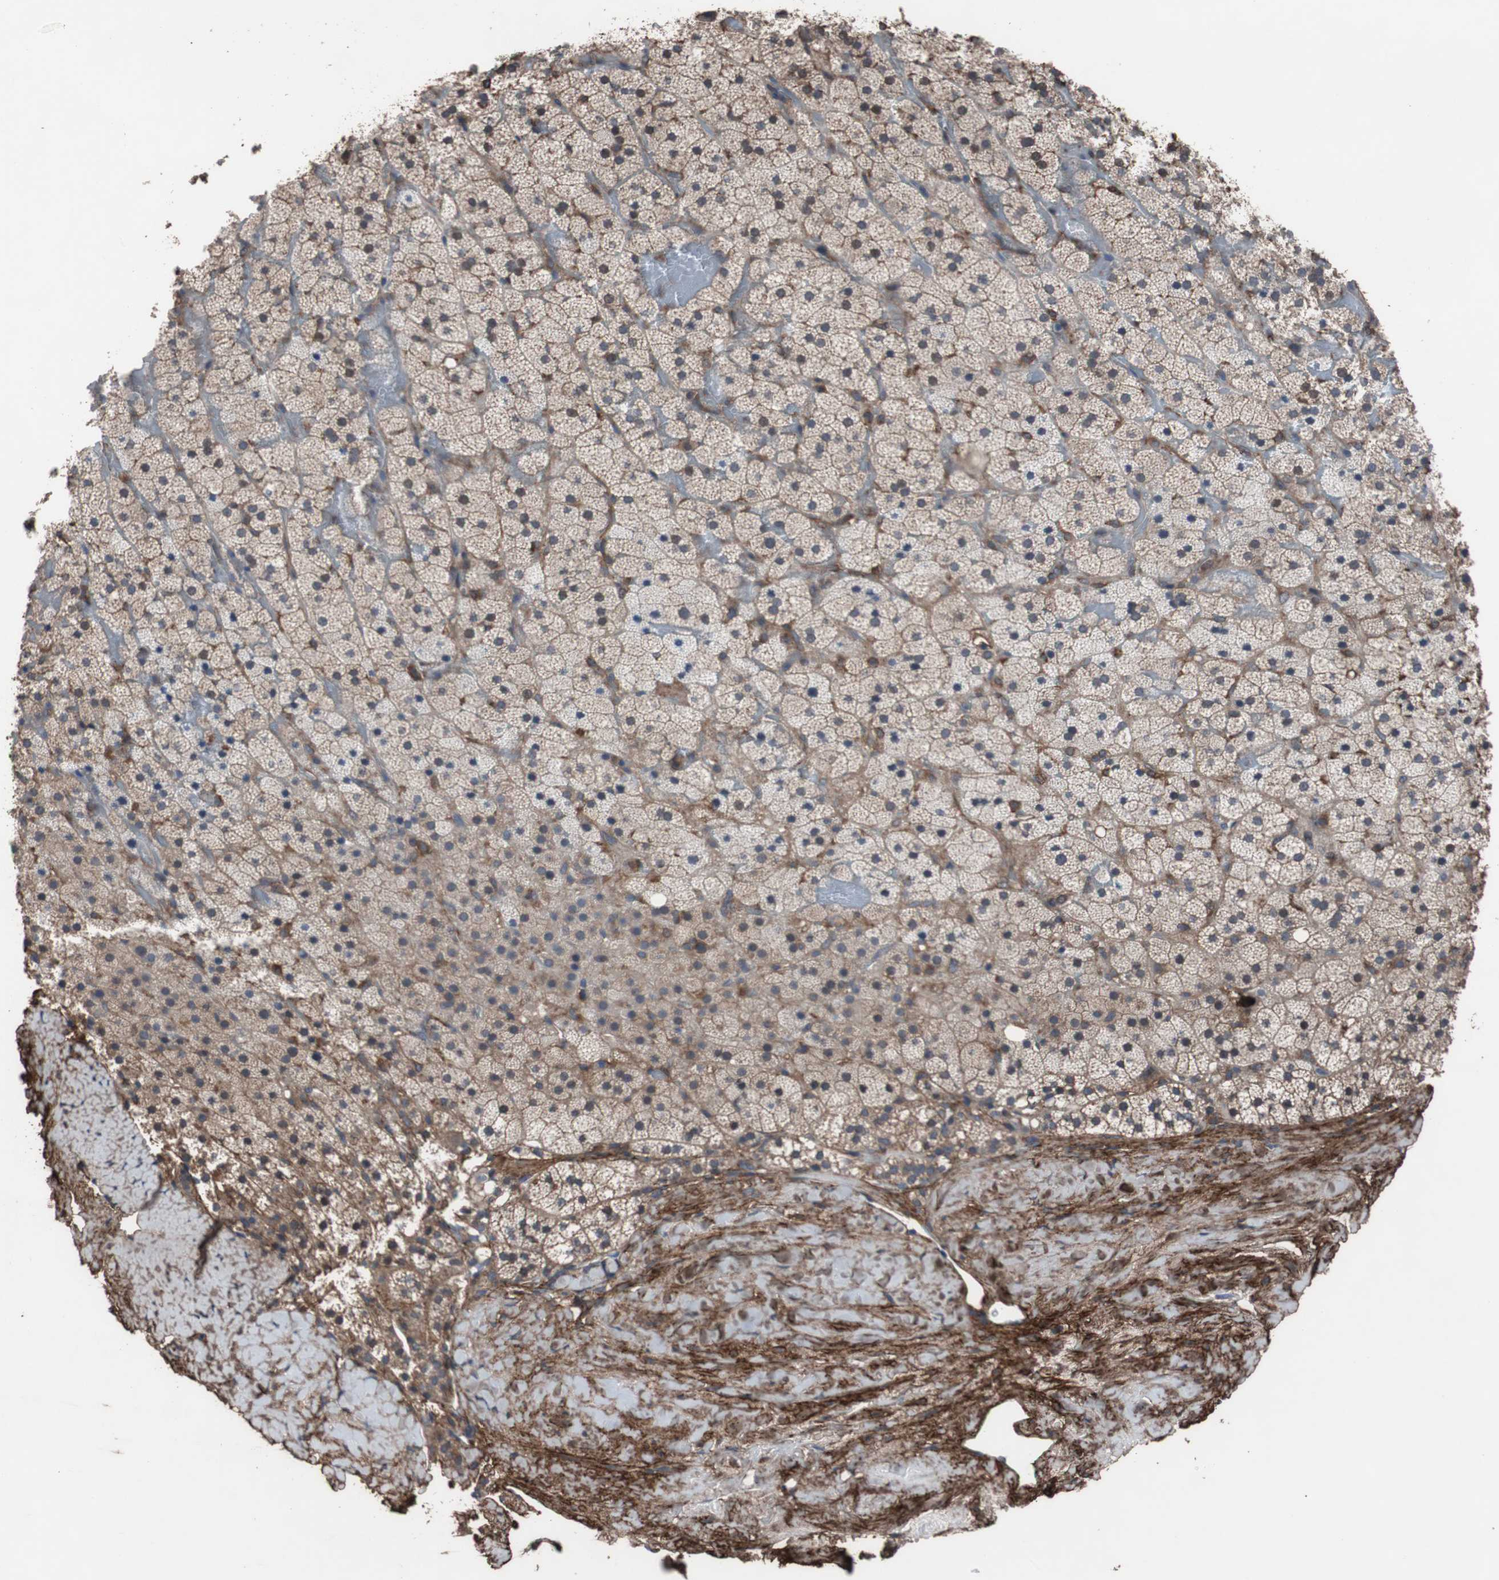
{"staining": {"intensity": "weak", "quantity": "<25%", "location": "cytoplasmic/membranous"}, "tissue": "adrenal gland", "cell_type": "Glandular cells", "image_type": "normal", "snomed": [{"axis": "morphology", "description": "Normal tissue, NOS"}, {"axis": "topography", "description": "Adrenal gland"}], "caption": "An immunohistochemistry (IHC) micrograph of unremarkable adrenal gland is shown. There is no staining in glandular cells of adrenal gland.", "gene": "COL6A2", "patient": {"sex": "male", "age": 35}}